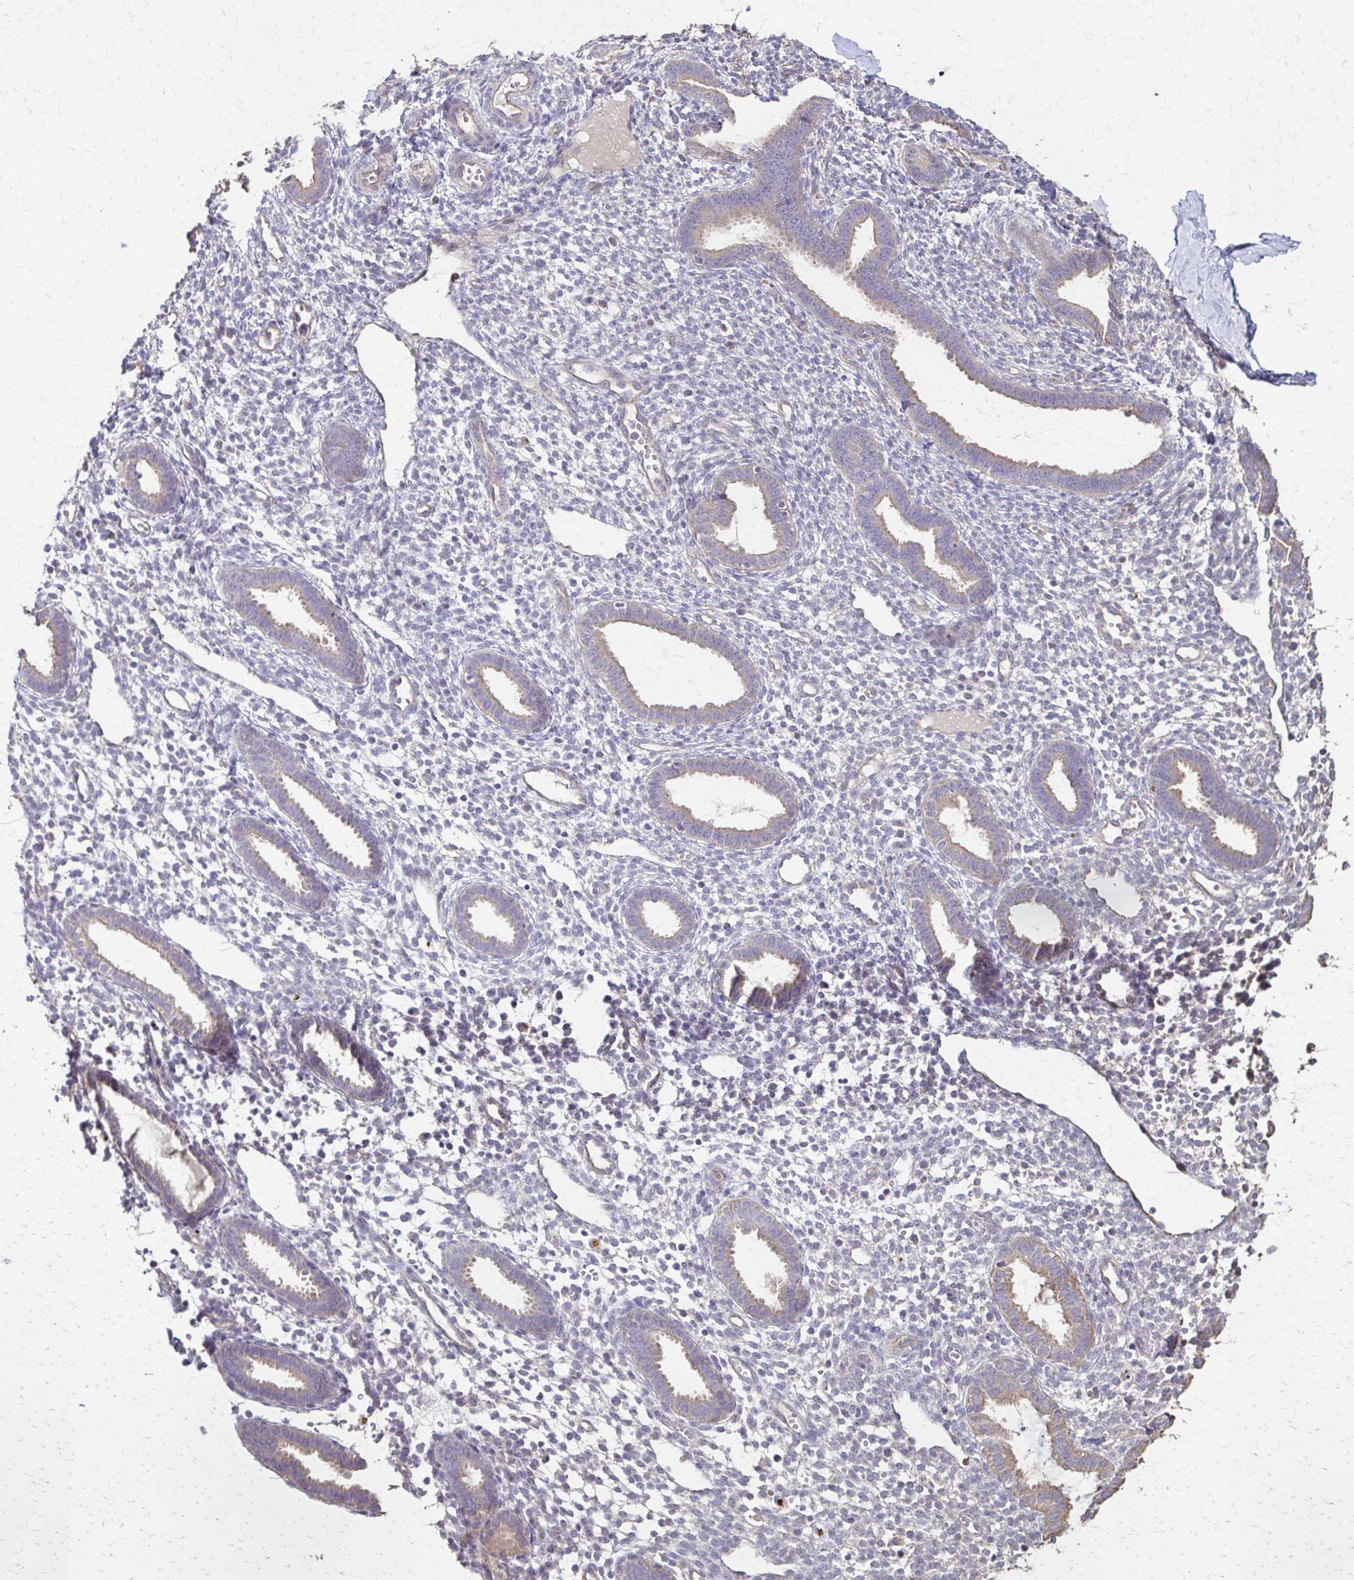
{"staining": {"intensity": "negative", "quantity": "none", "location": "none"}, "tissue": "endometrium", "cell_type": "Cells in endometrial stroma", "image_type": "normal", "snomed": [{"axis": "morphology", "description": "Normal tissue, NOS"}, {"axis": "topography", "description": "Endometrium"}], "caption": "This is a micrograph of IHC staining of unremarkable endometrium, which shows no expression in cells in endometrial stroma. (DAB IHC with hematoxylin counter stain).", "gene": "IL18BP", "patient": {"sex": "female", "age": 36}}